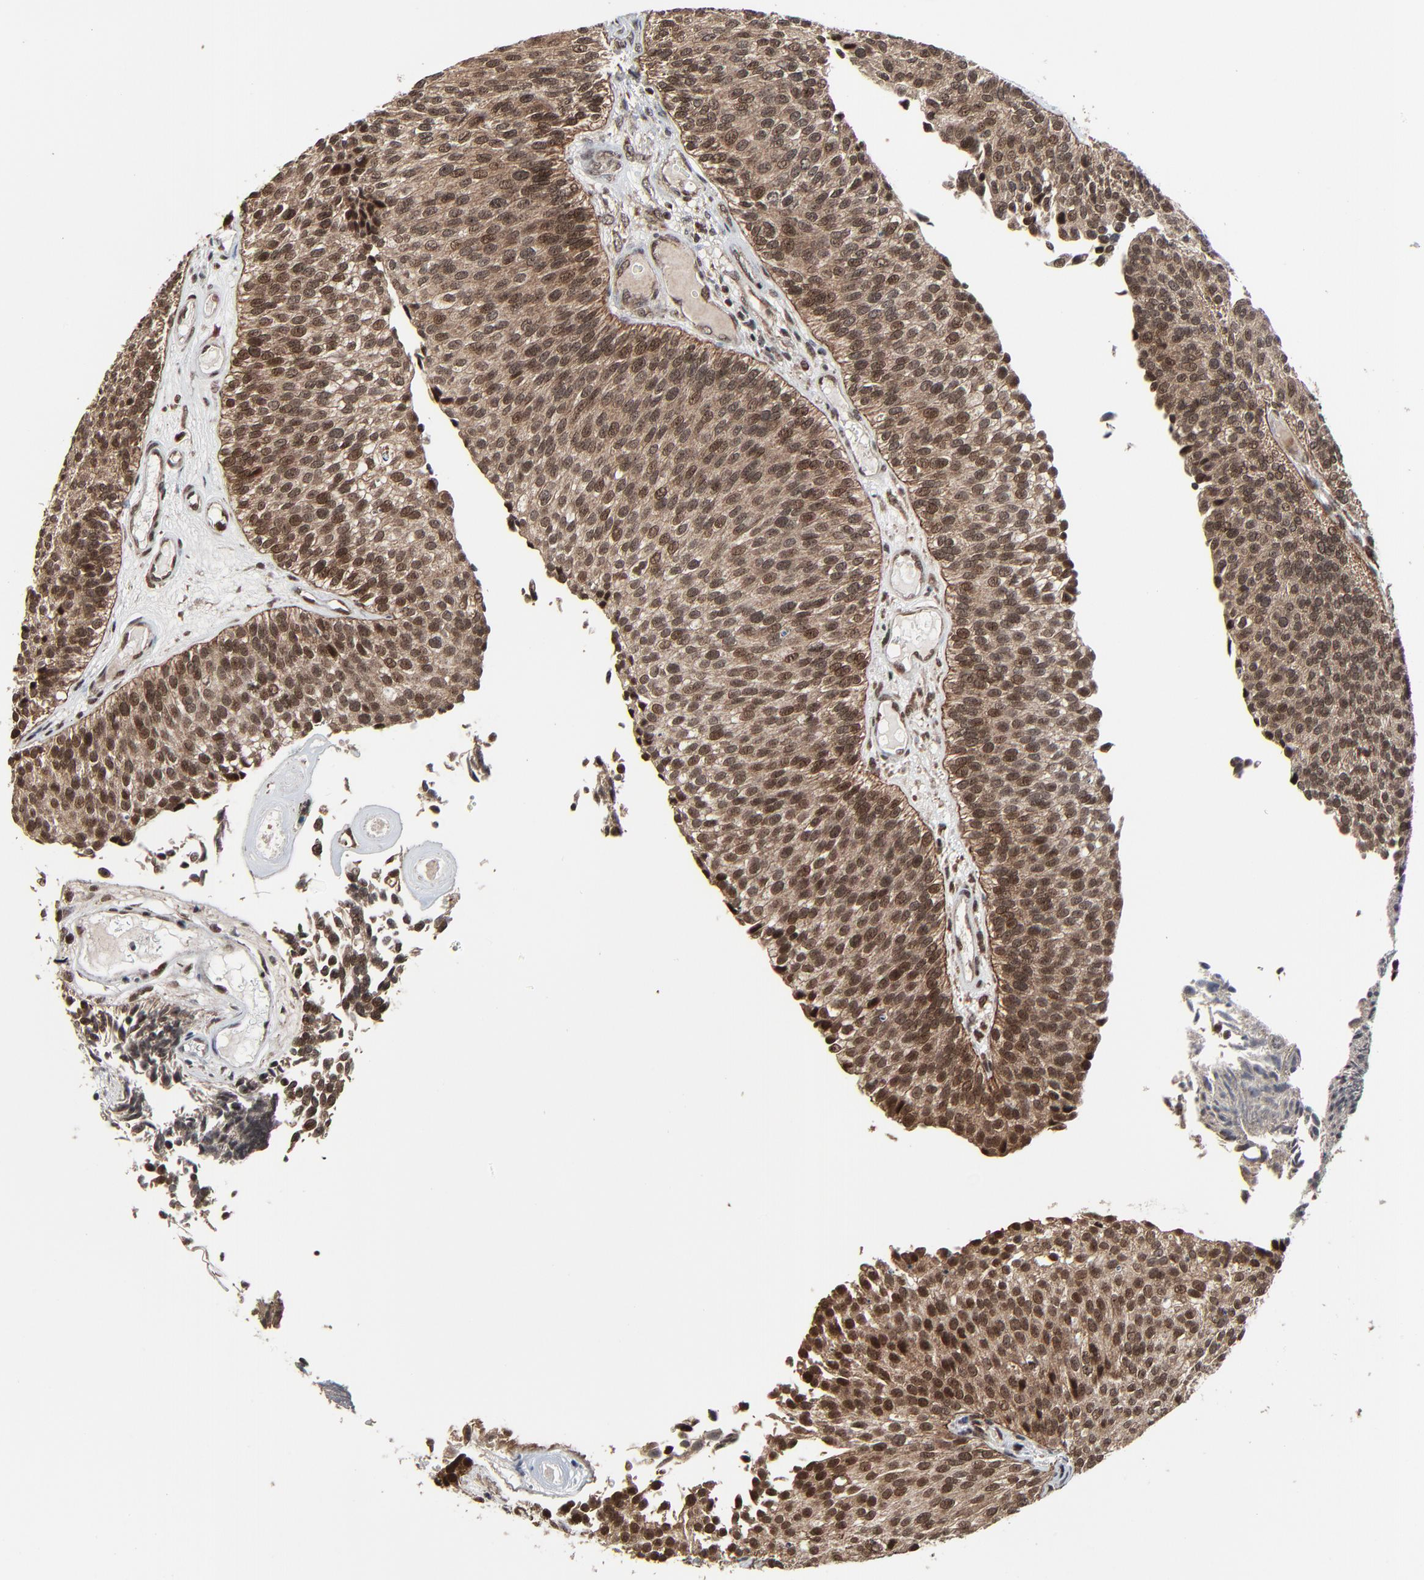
{"staining": {"intensity": "moderate", "quantity": ">75%", "location": "cytoplasmic/membranous,nuclear"}, "tissue": "urothelial cancer", "cell_type": "Tumor cells", "image_type": "cancer", "snomed": [{"axis": "morphology", "description": "Urothelial carcinoma, Low grade"}, {"axis": "topography", "description": "Urinary bladder"}], "caption": "IHC of human urothelial cancer displays medium levels of moderate cytoplasmic/membranous and nuclear positivity in about >75% of tumor cells.", "gene": "RHOJ", "patient": {"sex": "male", "age": 84}}